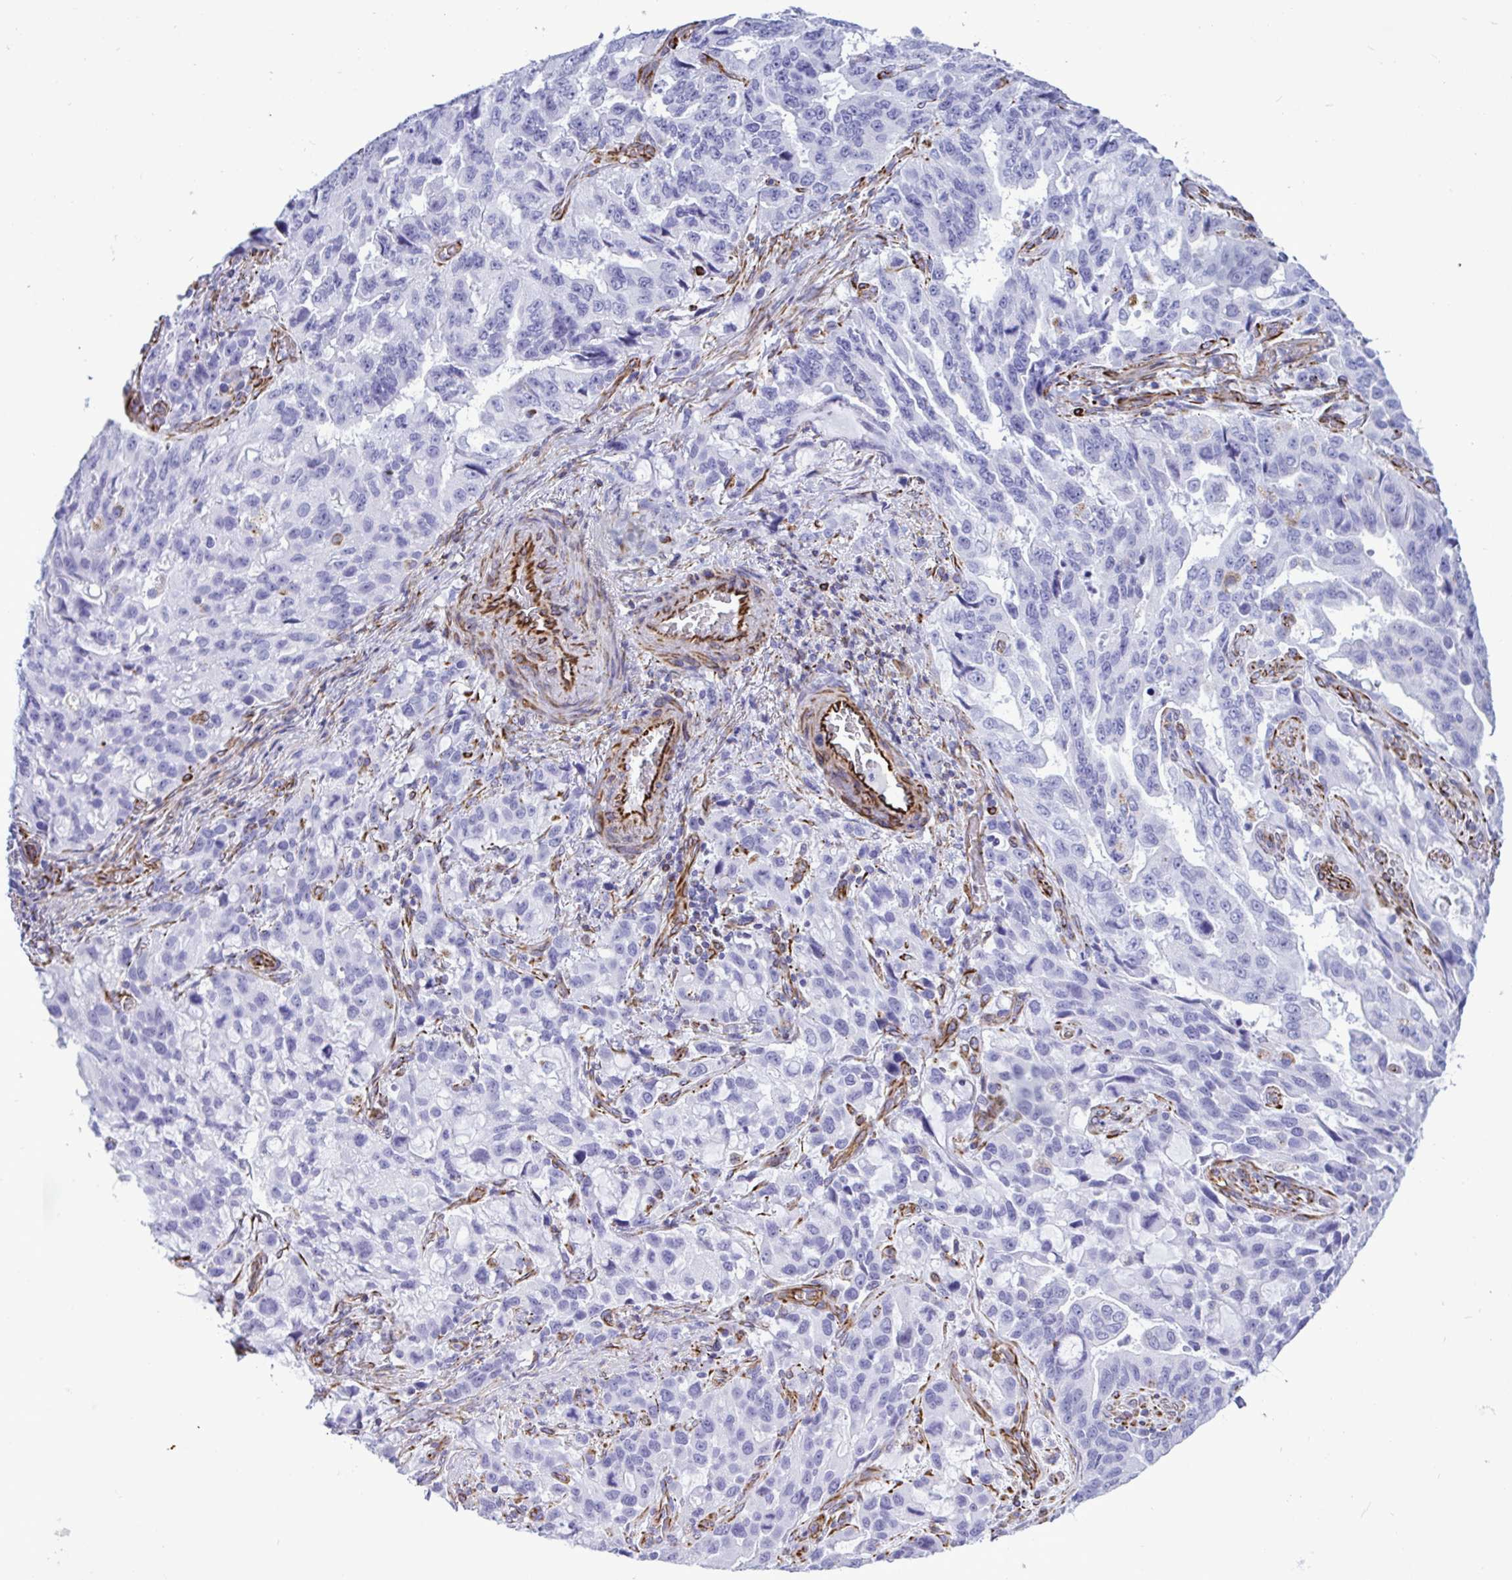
{"staining": {"intensity": "negative", "quantity": "none", "location": "none"}, "tissue": "stomach cancer", "cell_type": "Tumor cells", "image_type": "cancer", "snomed": [{"axis": "morphology", "description": "Adenocarcinoma, NOS"}, {"axis": "topography", "description": "Stomach, upper"}], "caption": "An image of stomach cancer (adenocarcinoma) stained for a protein shows no brown staining in tumor cells. The staining was performed using DAB to visualize the protein expression in brown, while the nuclei were stained in blue with hematoxylin (Magnification: 20x).", "gene": "SMAD5", "patient": {"sex": "male", "age": 85}}